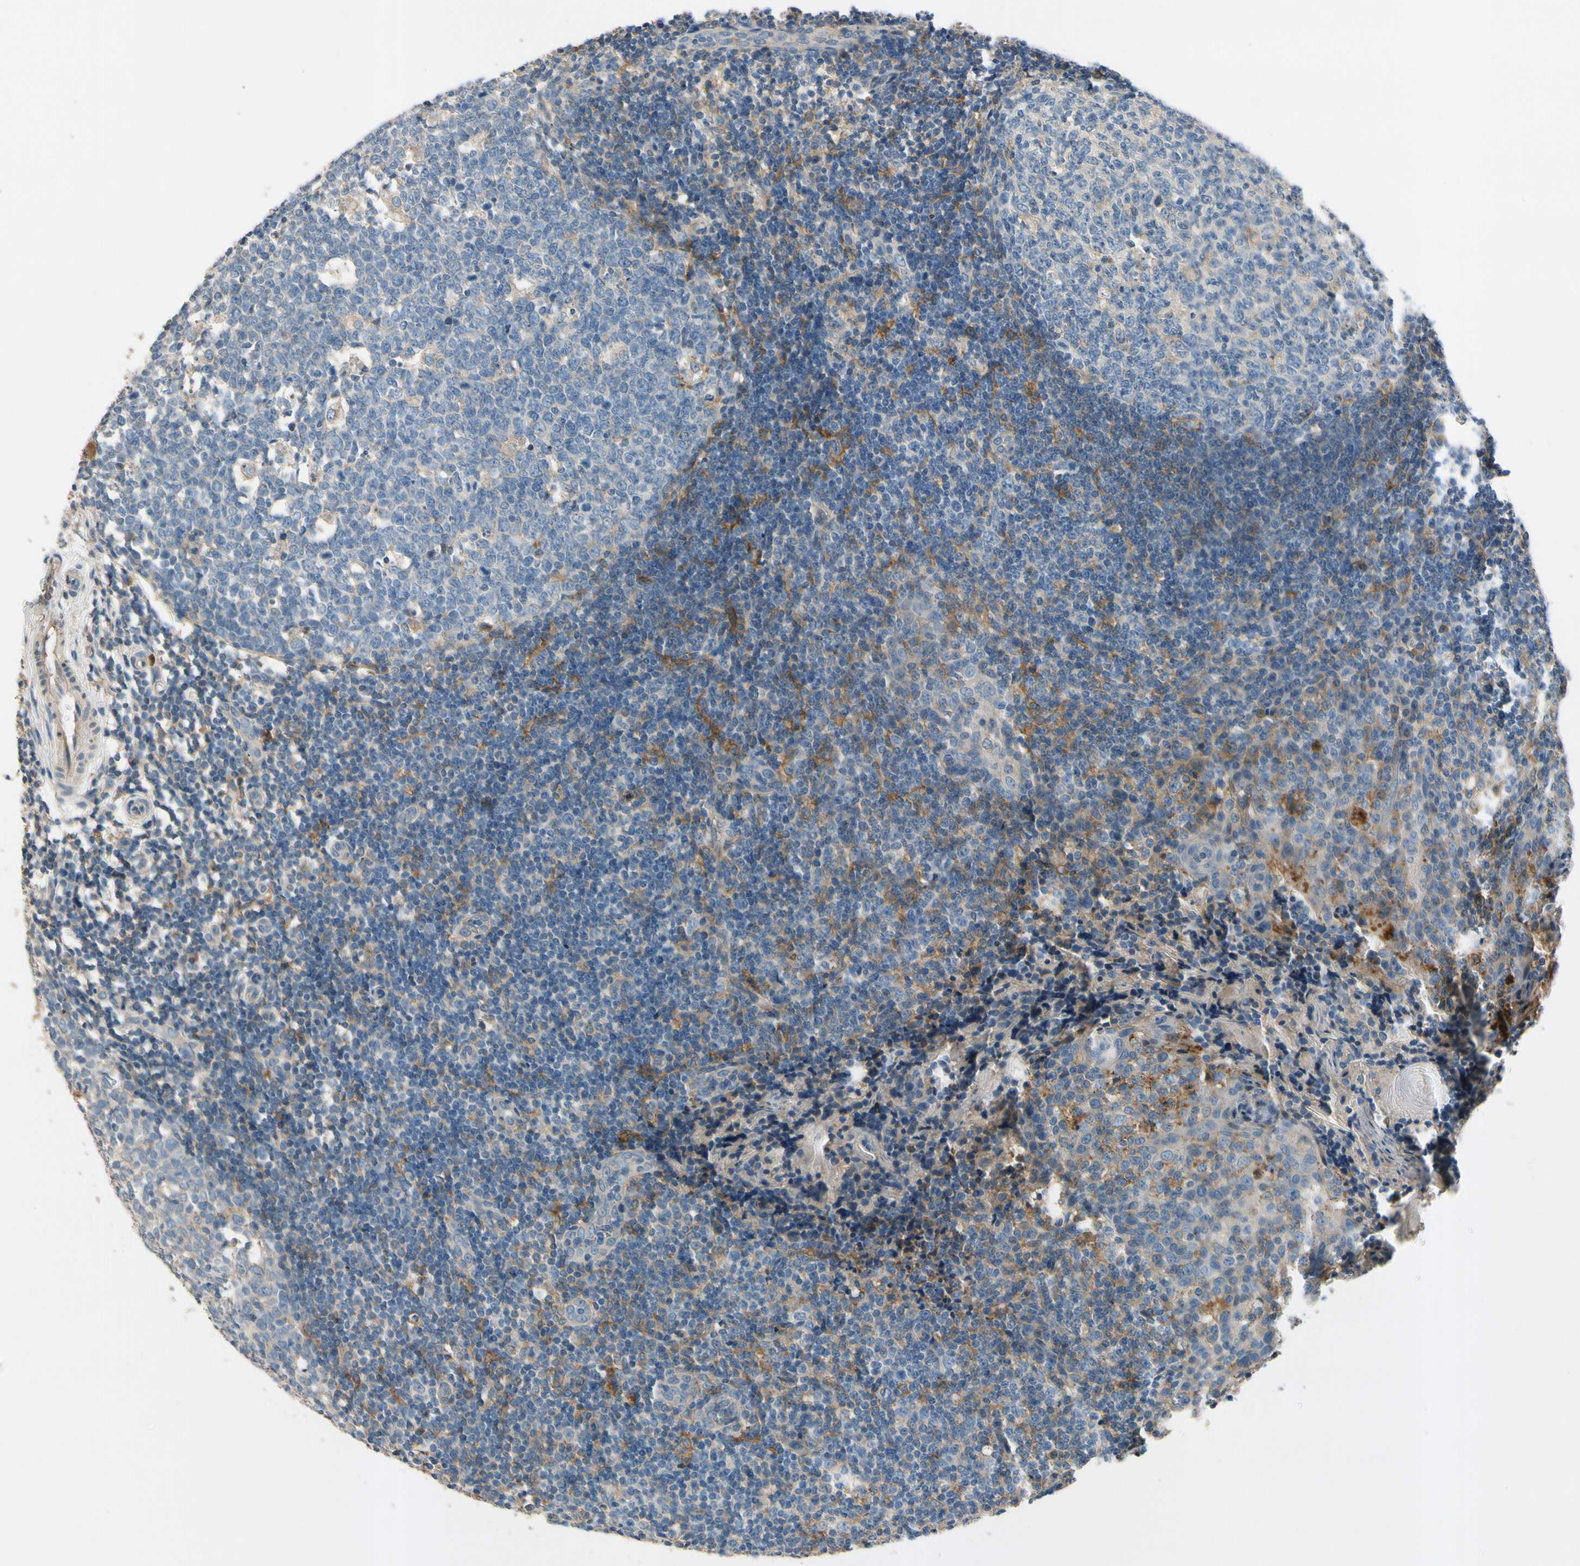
{"staining": {"intensity": "negative", "quantity": "none", "location": "none"}, "tissue": "tonsil", "cell_type": "Germinal center cells", "image_type": "normal", "snomed": [{"axis": "morphology", "description": "Normal tissue, NOS"}, {"axis": "topography", "description": "Tonsil"}], "caption": "A high-resolution photomicrograph shows immunohistochemistry (IHC) staining of unremarkable tonsil, which reveals no significant positivity in germinal center cells. The staining was performed using DAB to visualize the protein expression in brown, while the nuclei were stained in blue with hematoxylin (Magnification: 20x).", "gene": "SIGLEC5", "patient": {"sex": "female", "age": 19}}